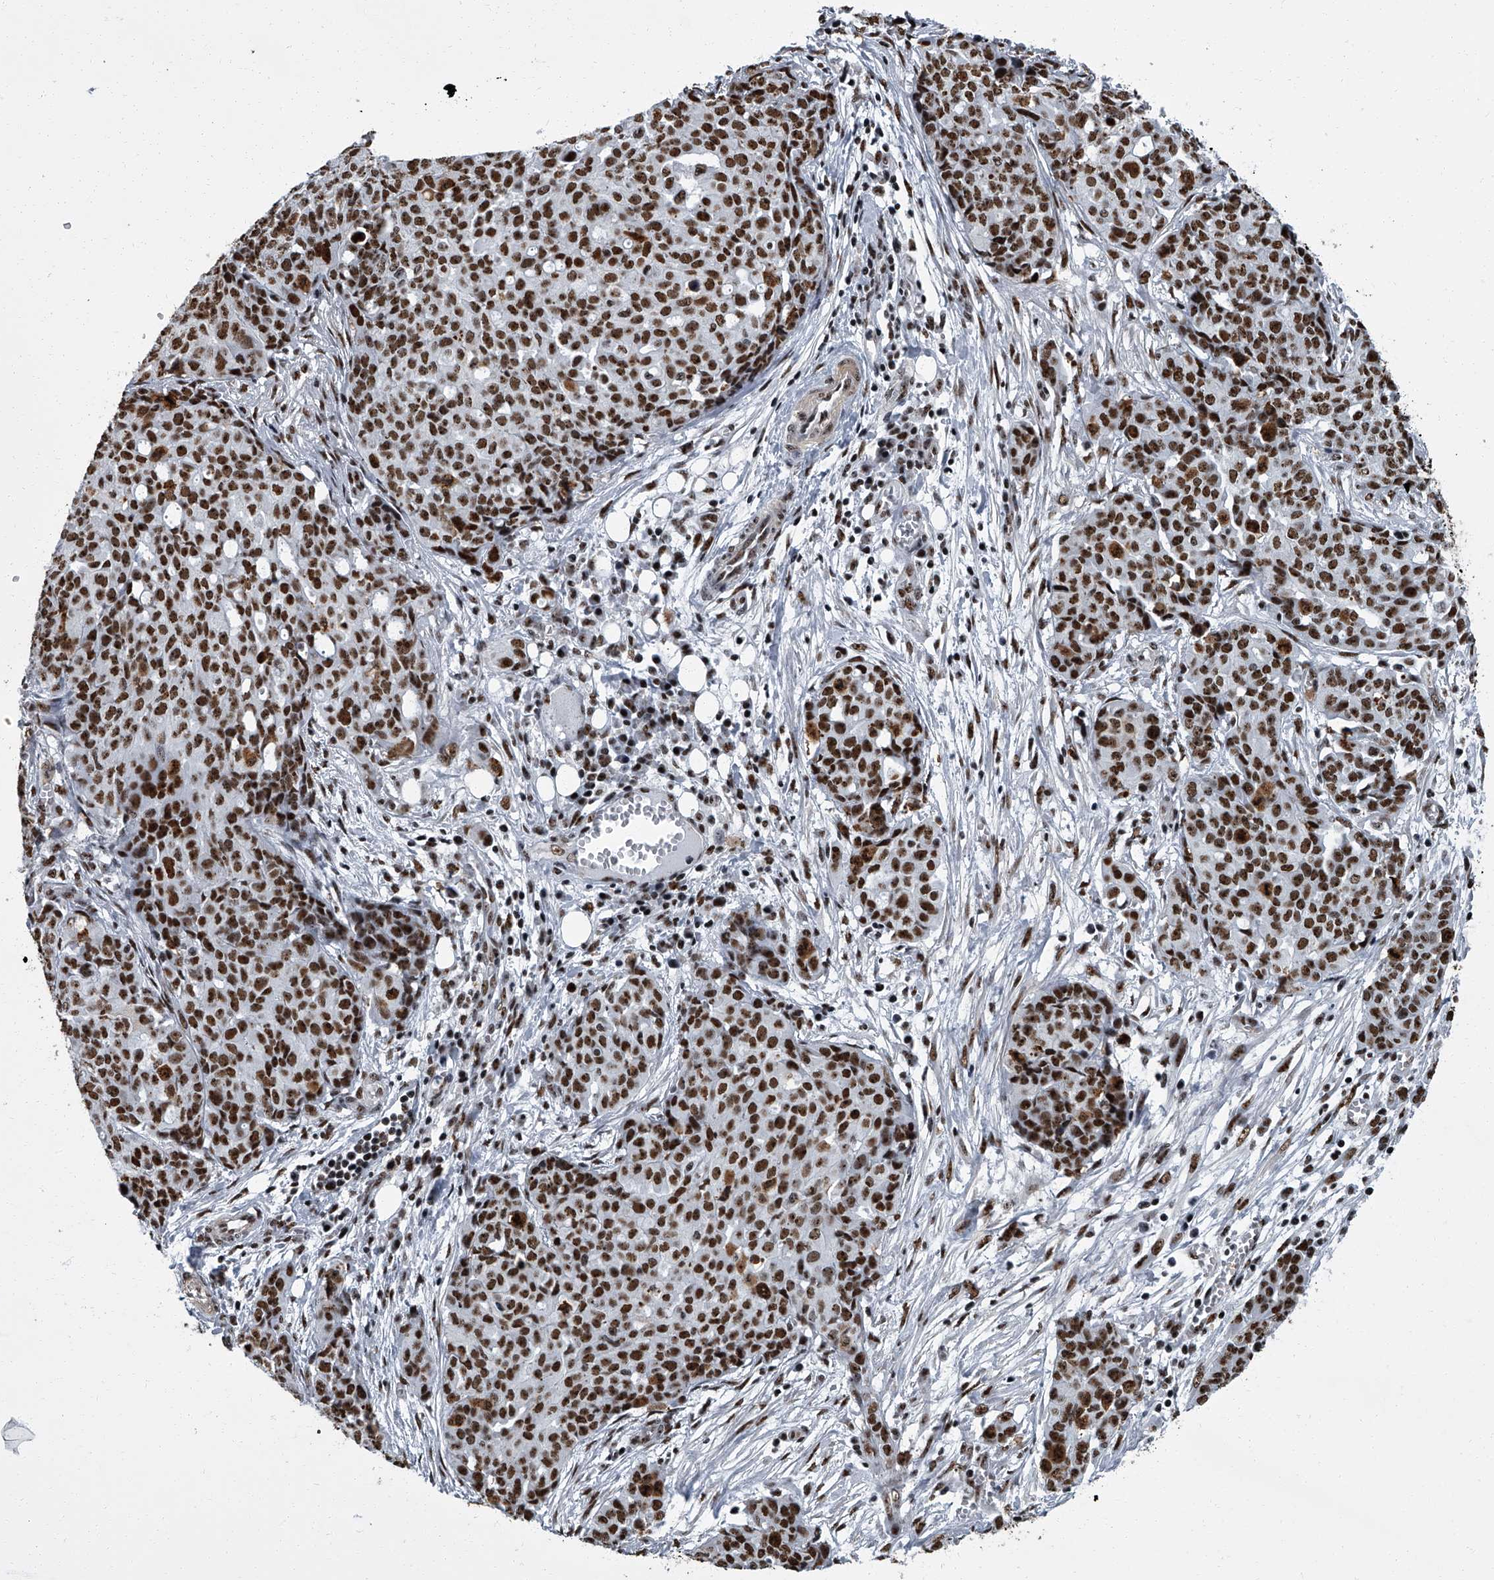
{"staining": {"intensity": "moderate", "quantity": ">75%", "location": "nuclear"}, "tissue": "ovarian cancer", "cell_type": "Tumor cells", "image_type": "cancer", "snomed": [{"axis": "morphology", "description": "Cystadenocarcinoma, serous, NOS"}, {"axis": "topography", "description": "Soft tissue"}, {"axis": "topography", "description": "Ovary"}], "caption": "Human ovarian cancer stained with a protein marker exhibits moderate staining in tumor cells.", "gene": "ZNF518B", "patient": {"sex": "female", "age": 57}}